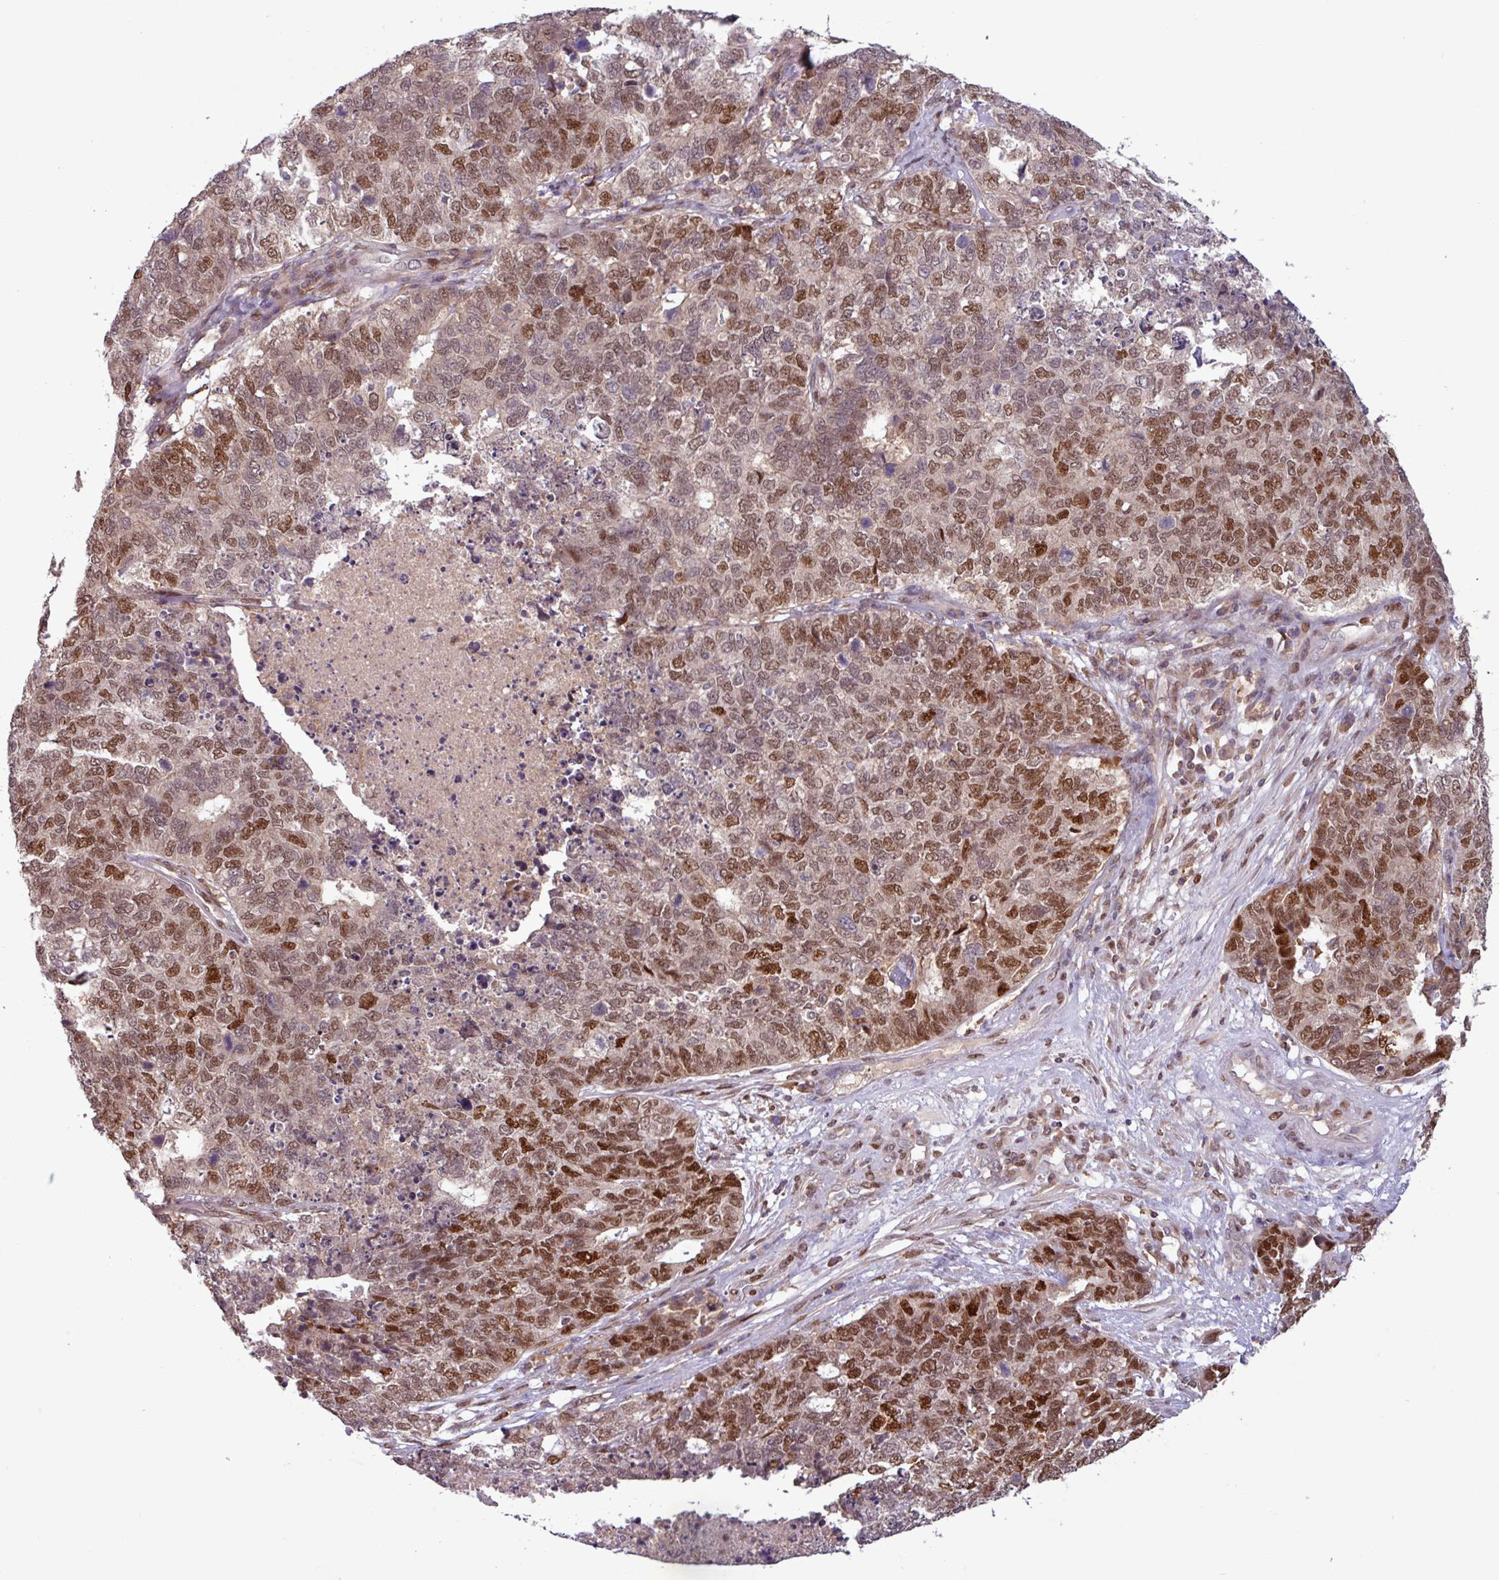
{"staining": {"intensity": "moderate", "quantity": ">75%", "location": "nuclear"}, "tissue": "cervical cancer", "cell_type": "Tumor cells", "image_type": "cancer", "snomed": [{"axis": "morphology", "description": "Squamous cell carcinoma, NOS"}, {"axis": "topography", "description": "Cervix"}], "caption": "Tumor cells exhibit moderate nuclear positivity in approximately >75% of cells in cervical squamous cell carcinoma.", "gene": "PRRX1", "patient": {"sex": "female", "age": 63}}